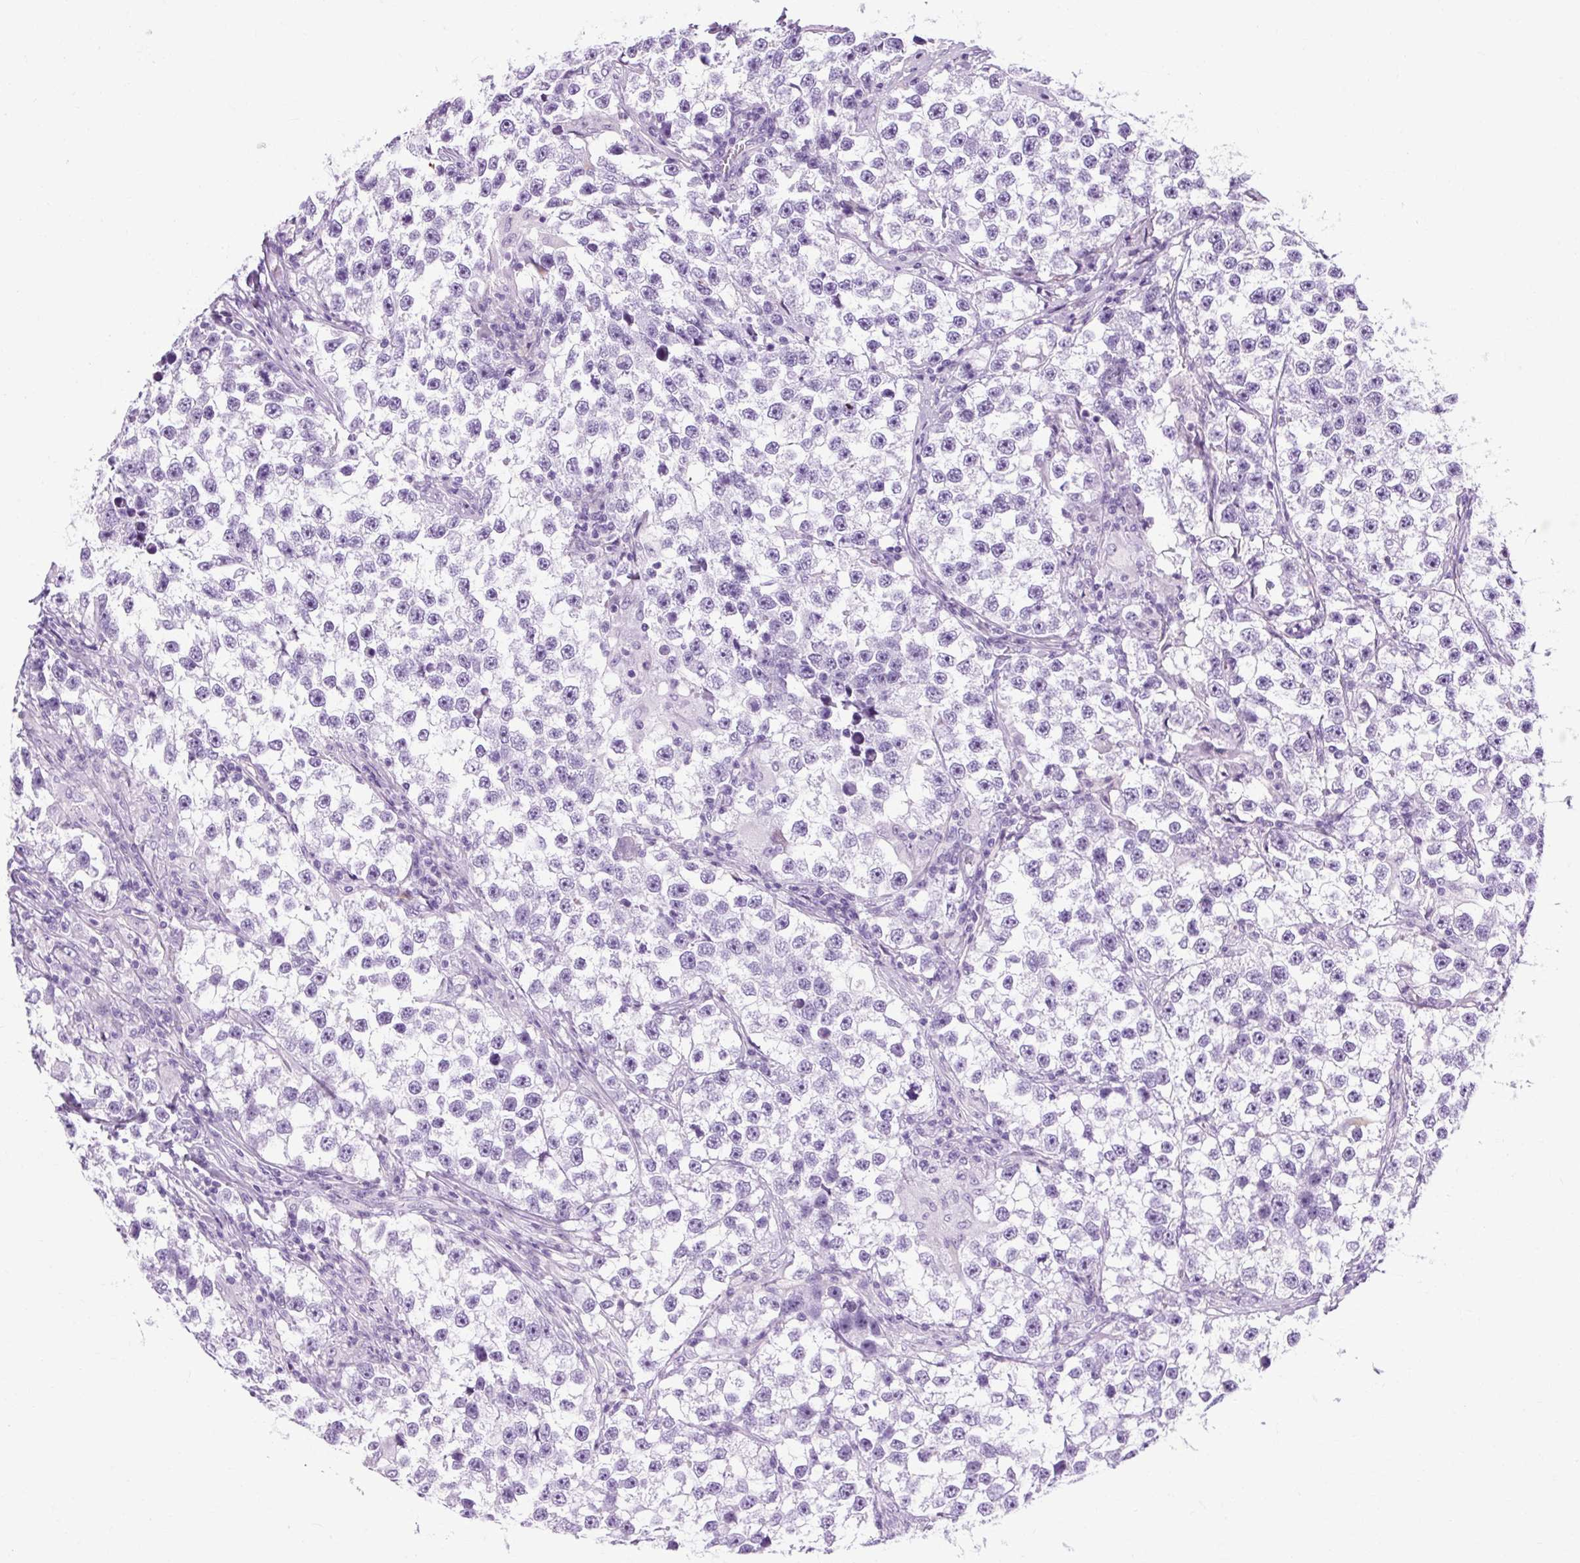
{"staining": {"intensity": "negative", "quantity": "none", "location": "none"}, "tissue": "testis cancer", "cell_type": "Tumor cells", "image_type": "cancer", "snomed": [{"axis": "morphology", "description": "Seminoma, NOS"}, {"axis": "topography", "description": "Testis"}], "caption": "This is a micrograph of immunohistochemistry (IHC) staining of testis cancer, which shows no positivity in tumor cells.", "gene": "OOEP", "patient": {"sex": "male", "age": 46}}